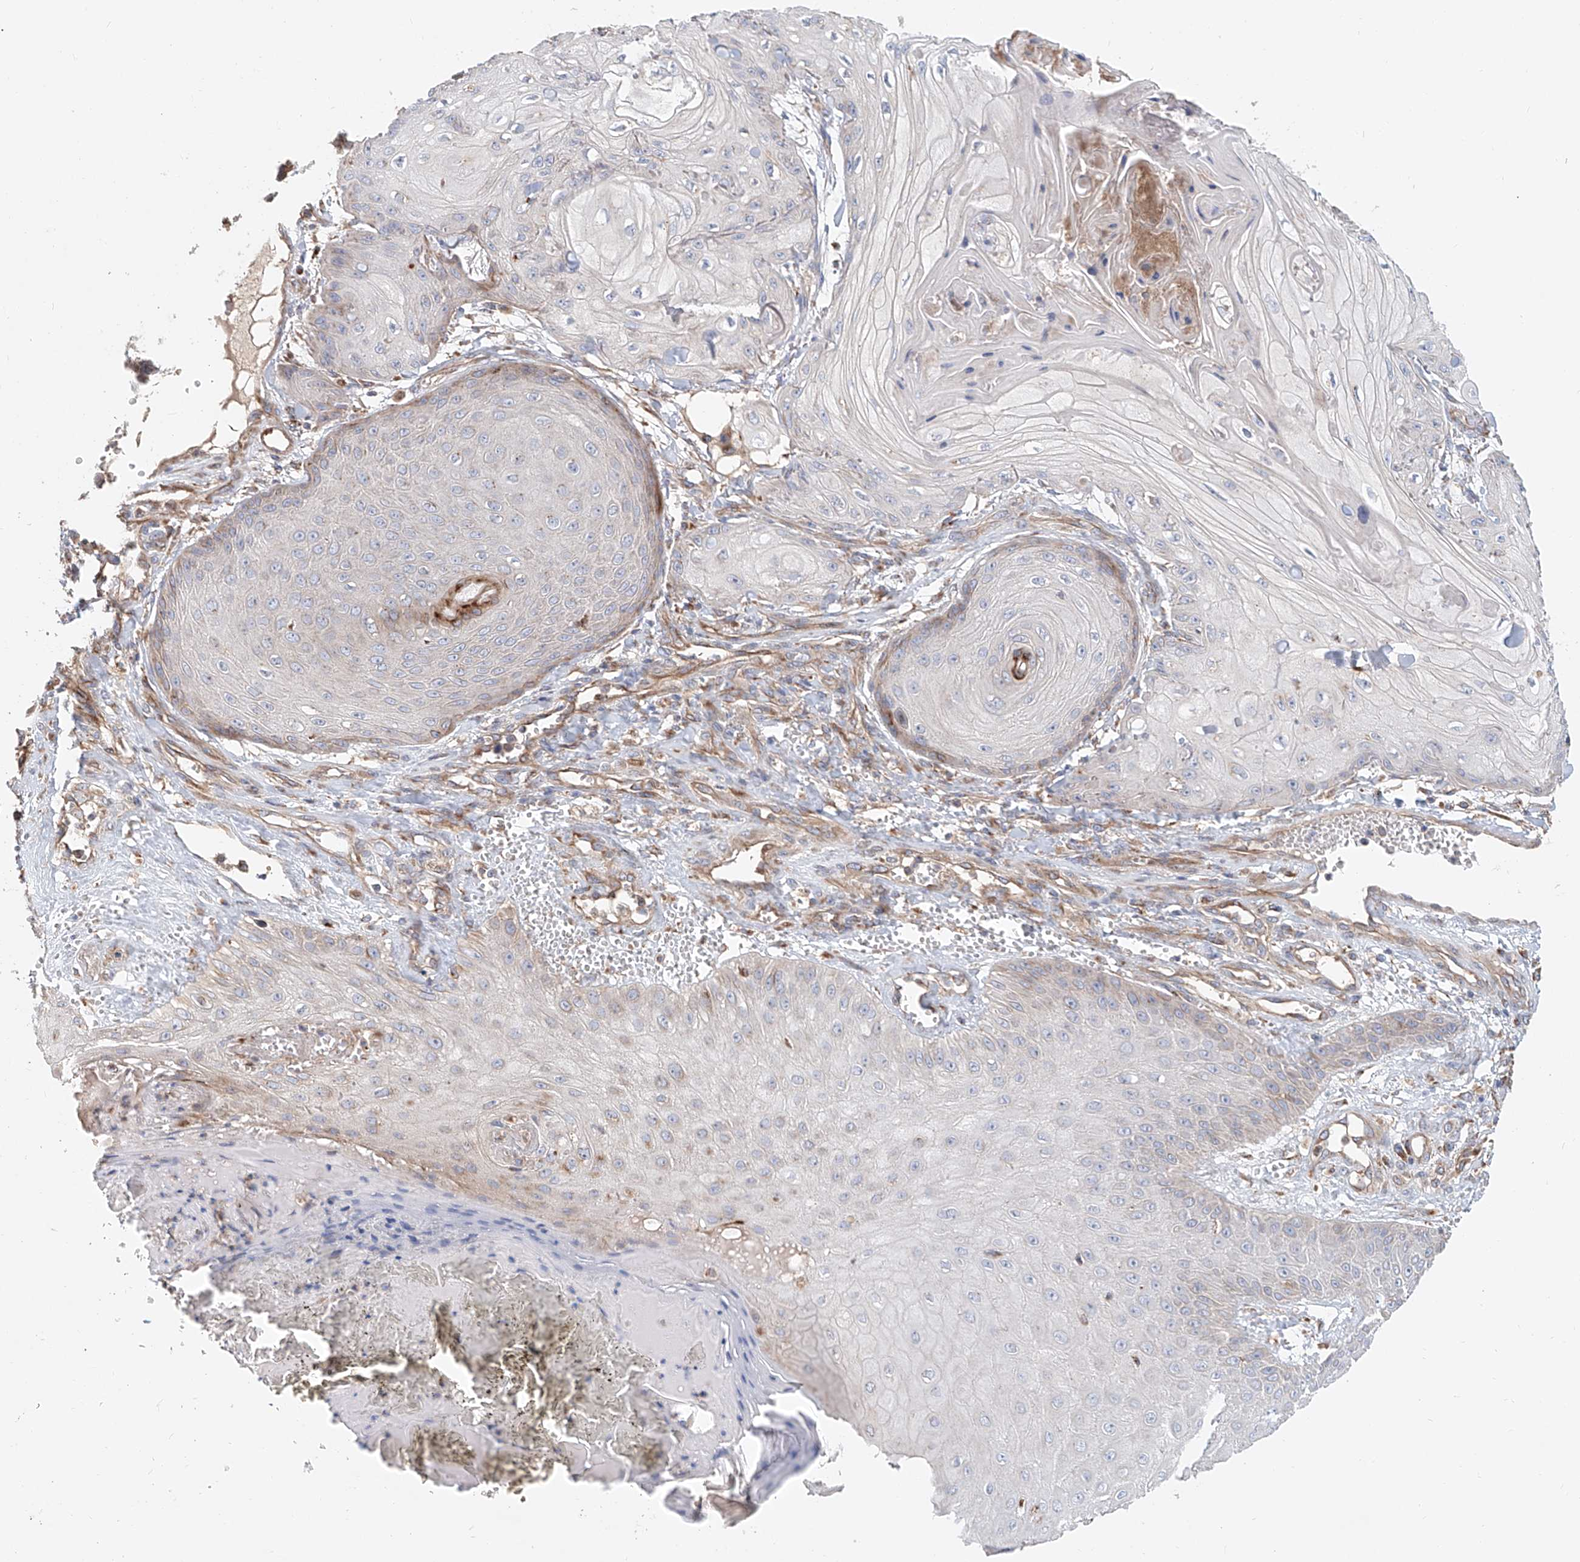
{"staining": {"intensity": "negative", "quantity": "none", "location": "none"}, "tissue": "skin cancer", "cell_type": "Tumor cells", "image_type": "cancer", "snomed": [{"axis": "morphology", "description": "Squamous cell carcinoma, NOS"}, {"axis": "topography", "description": "Skin"}], "caption": "DAB (3,3'-diaminobenzidine) immunohistochemical staining of squamous cell carcinoma (skin) exhibits no significant positivity in tumor cells.", "gene": "HGSNAT", "patient": {"sex": "male", "age": 74}}